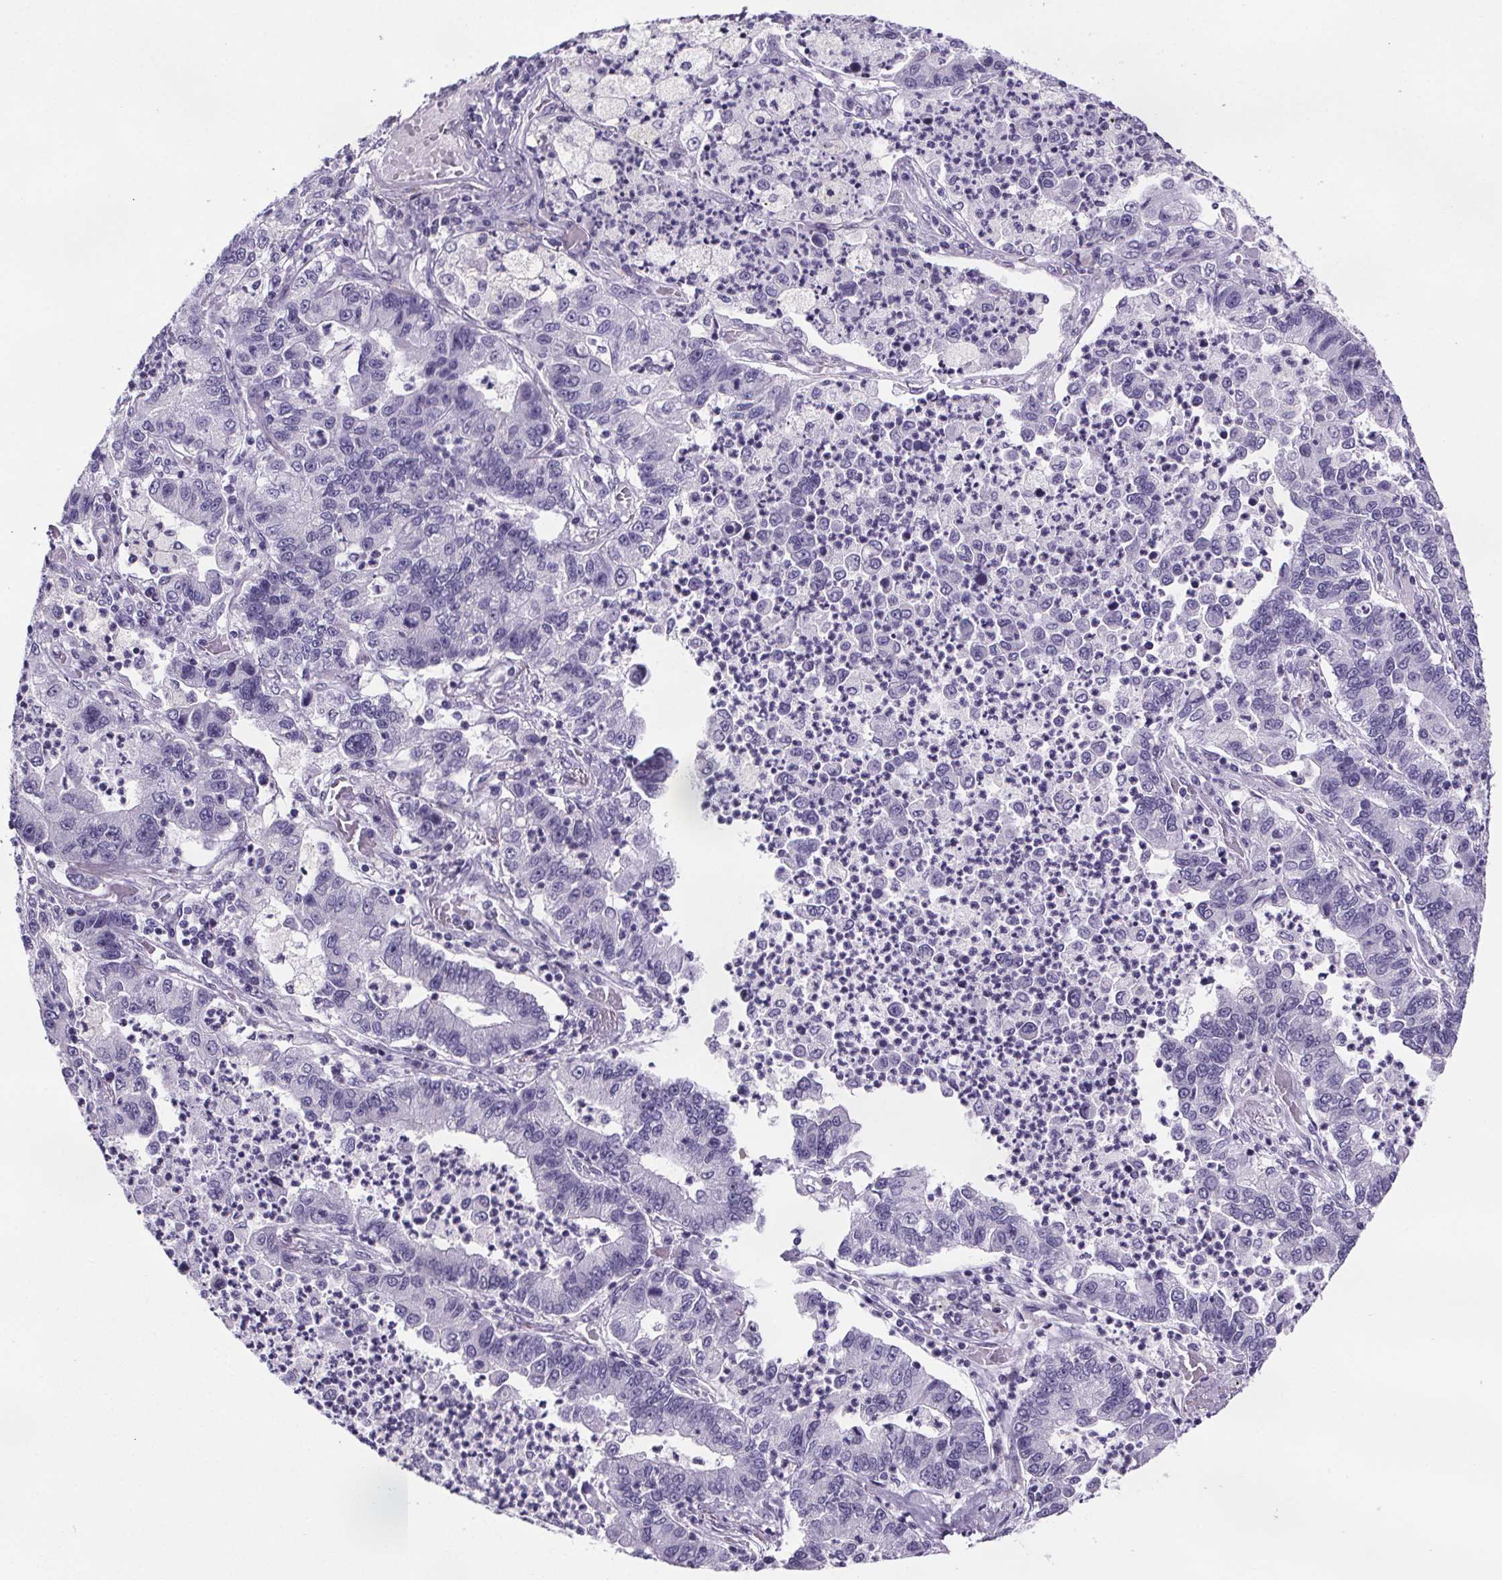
{"staining": {"intensity": "negative", "quantity": "none", "location": "none"}, "tissue": "lung cancer", "cell_type": "Tumor cells", "image_type": "cancer", "snomed": [{"axis": "morphology", "description": "Adenocarcinoma, NOS"}, {"axis": "topography", "description": "Lung"}], "caption": "This histopathology image is of adenocarcinoma (lung) stained with immunohistochemistry to label a protein in brown with the nuclei are counter-stained blue. There is no positivity in tumor cells. (IHC, brightfield microscopy, high magnification).", "gene": "CUBN", "patient": {"sex": "female", "age": 57}}